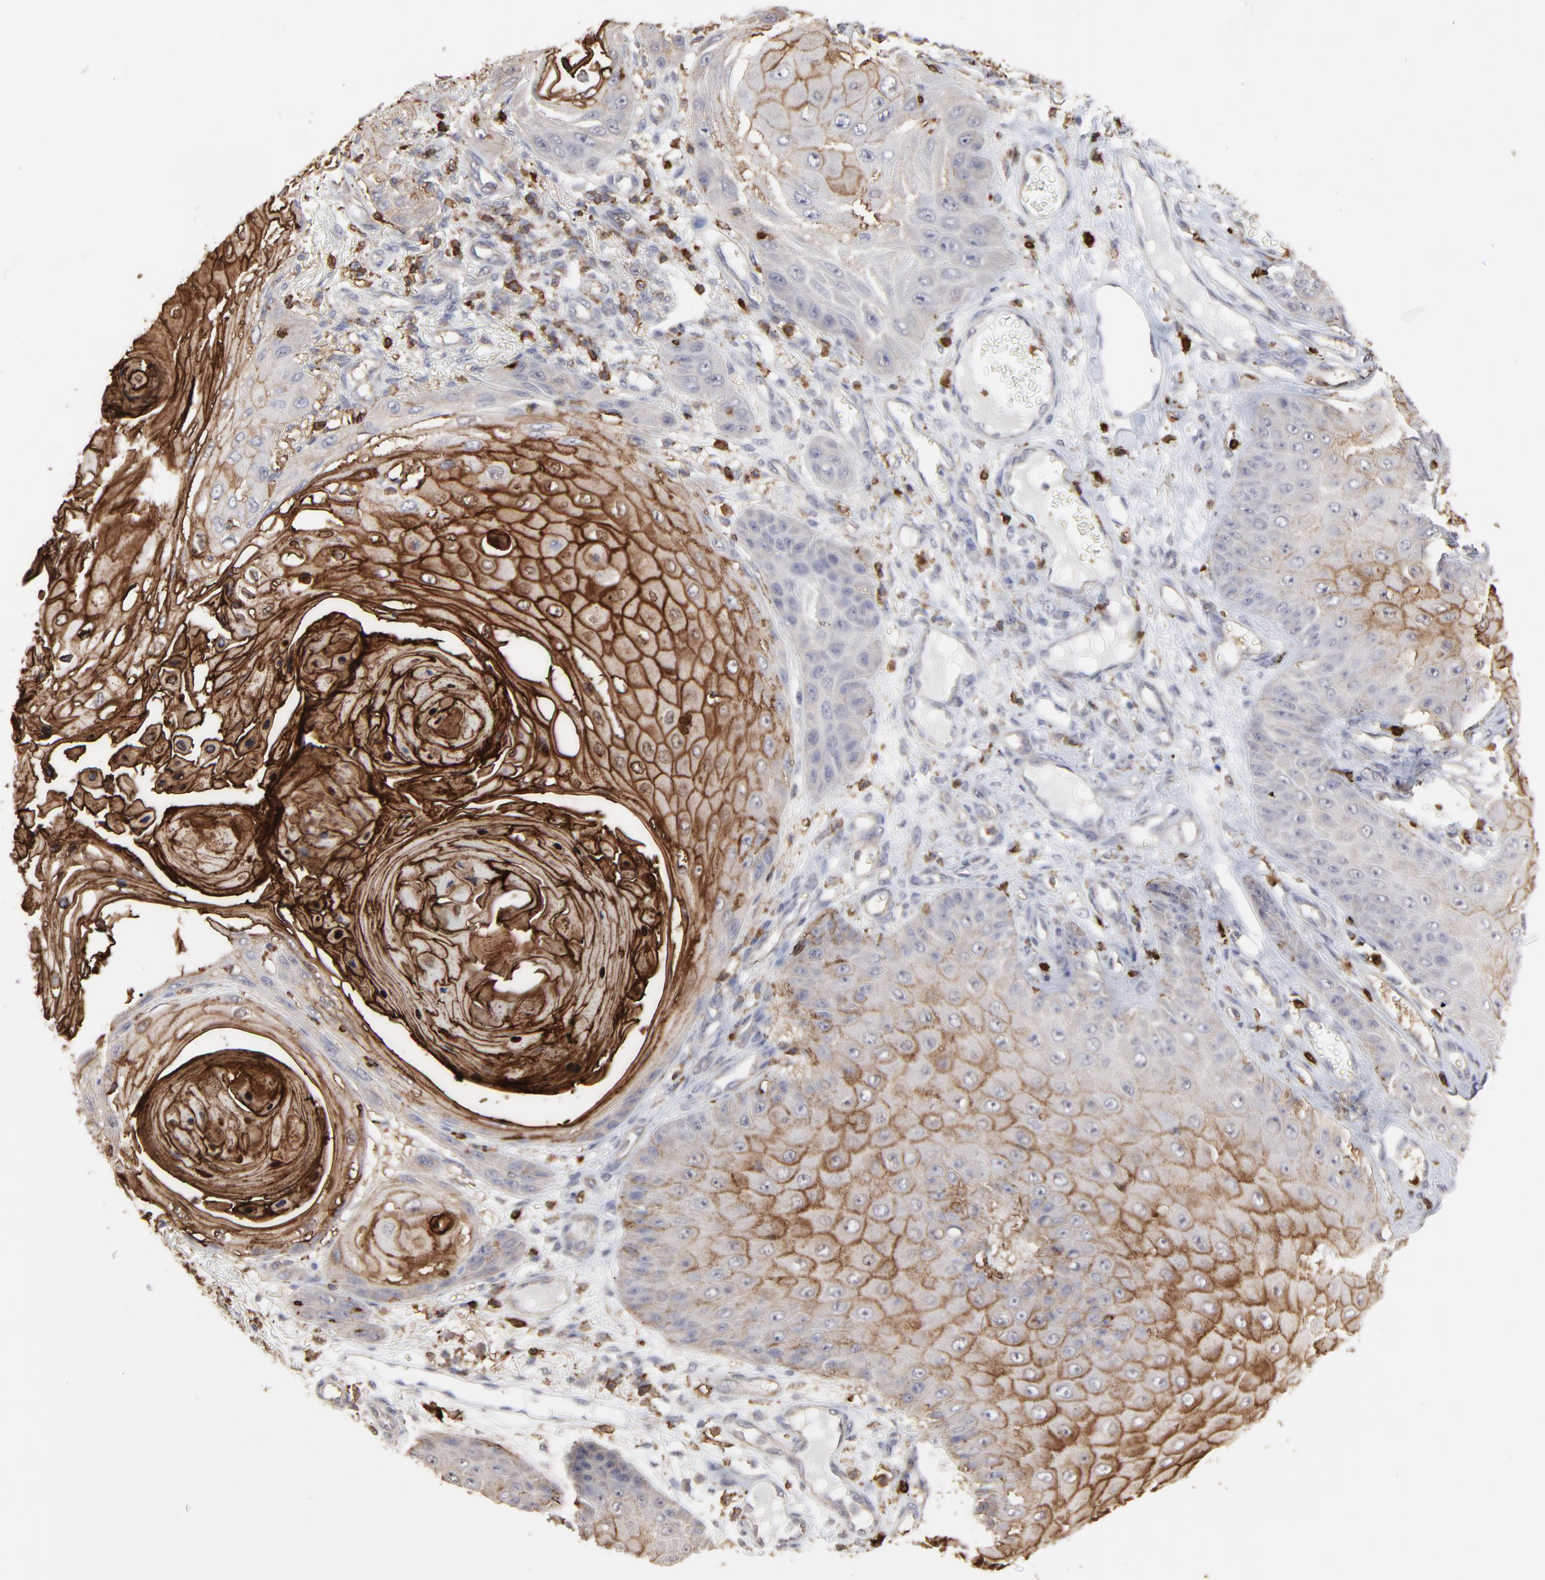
{"staining": {"intensity": "strong", "quantity": "25%-75%", "location": "cytoplasmic/membranous"}, "tissue": "skin cancer", "cell_type": "Tumor cells", "image_type": "cancer", "snomed": [{"axis": "morphology", "description": "Squamous cell carcinoma, NOS"}, {"axis": "topography", "description": "Skin"}], "caption": "Protein staining of squamous cell carcinoma (skin) tissue shows strong cytoplasmic/membranous staining in about 25%-75% of tumor cells.", "gene": "SLC6A14", "patient": {"sex": "female", "age": 40}}